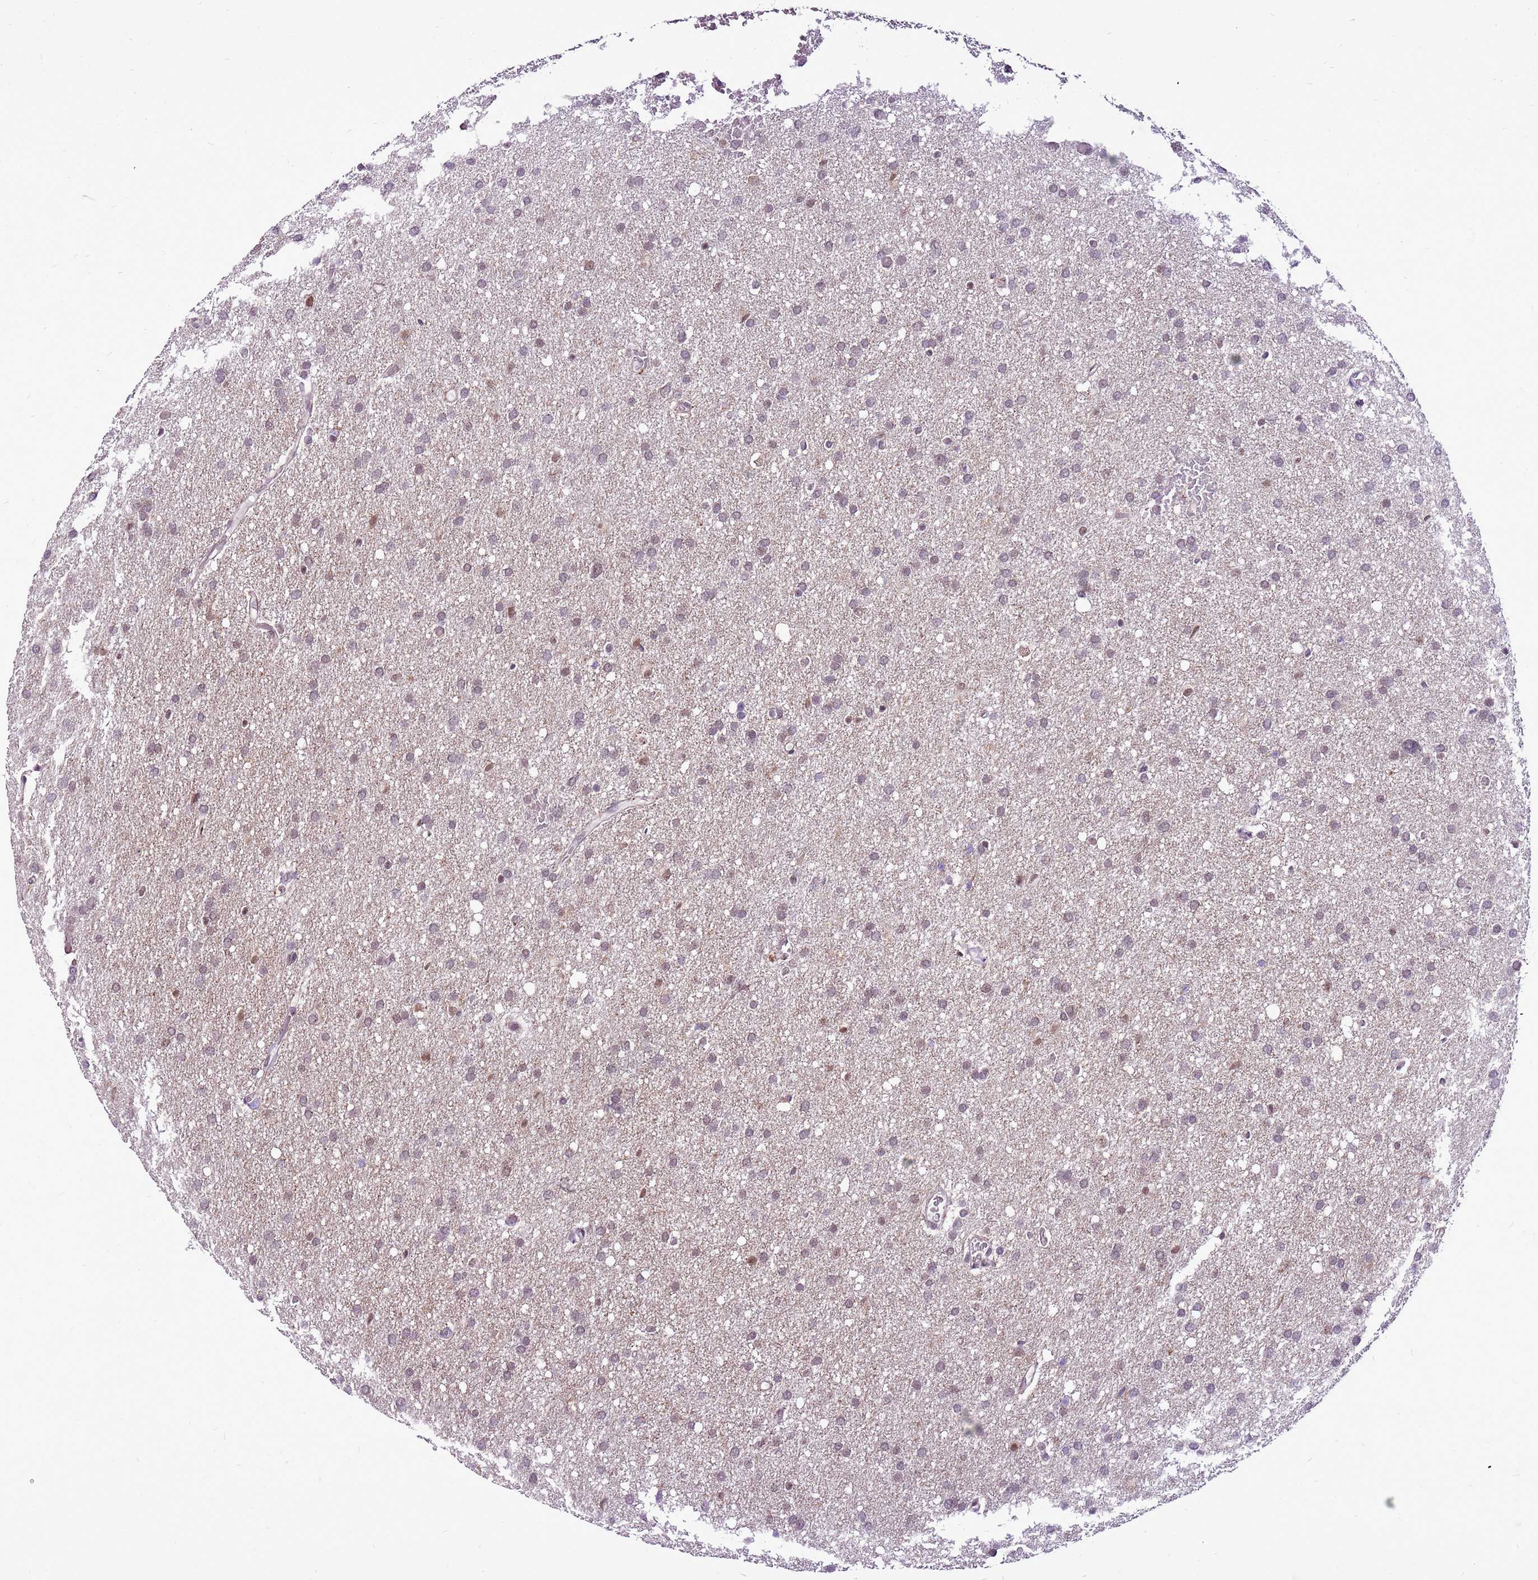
{"staining": {"intensity": "moderate", "quantity": "<25%", "location": "nuclear"}, "tissue": "glioma", "cell_type": "Tumor cells", "image_type": "cancer", "snomed": [{"axis": "morphology", "description": "Glioma, malignant, High grade"}, {"axis": "topography", "description": "Cerebral cortex"}], "caption": "This is an image of immunohistochemistry staining of malignant glioma (high-grade), which shows moderate staining in the nuclear of tumor cells.", "gene": "CCDC166", "patient": {"sex": "female", "age": 36}}